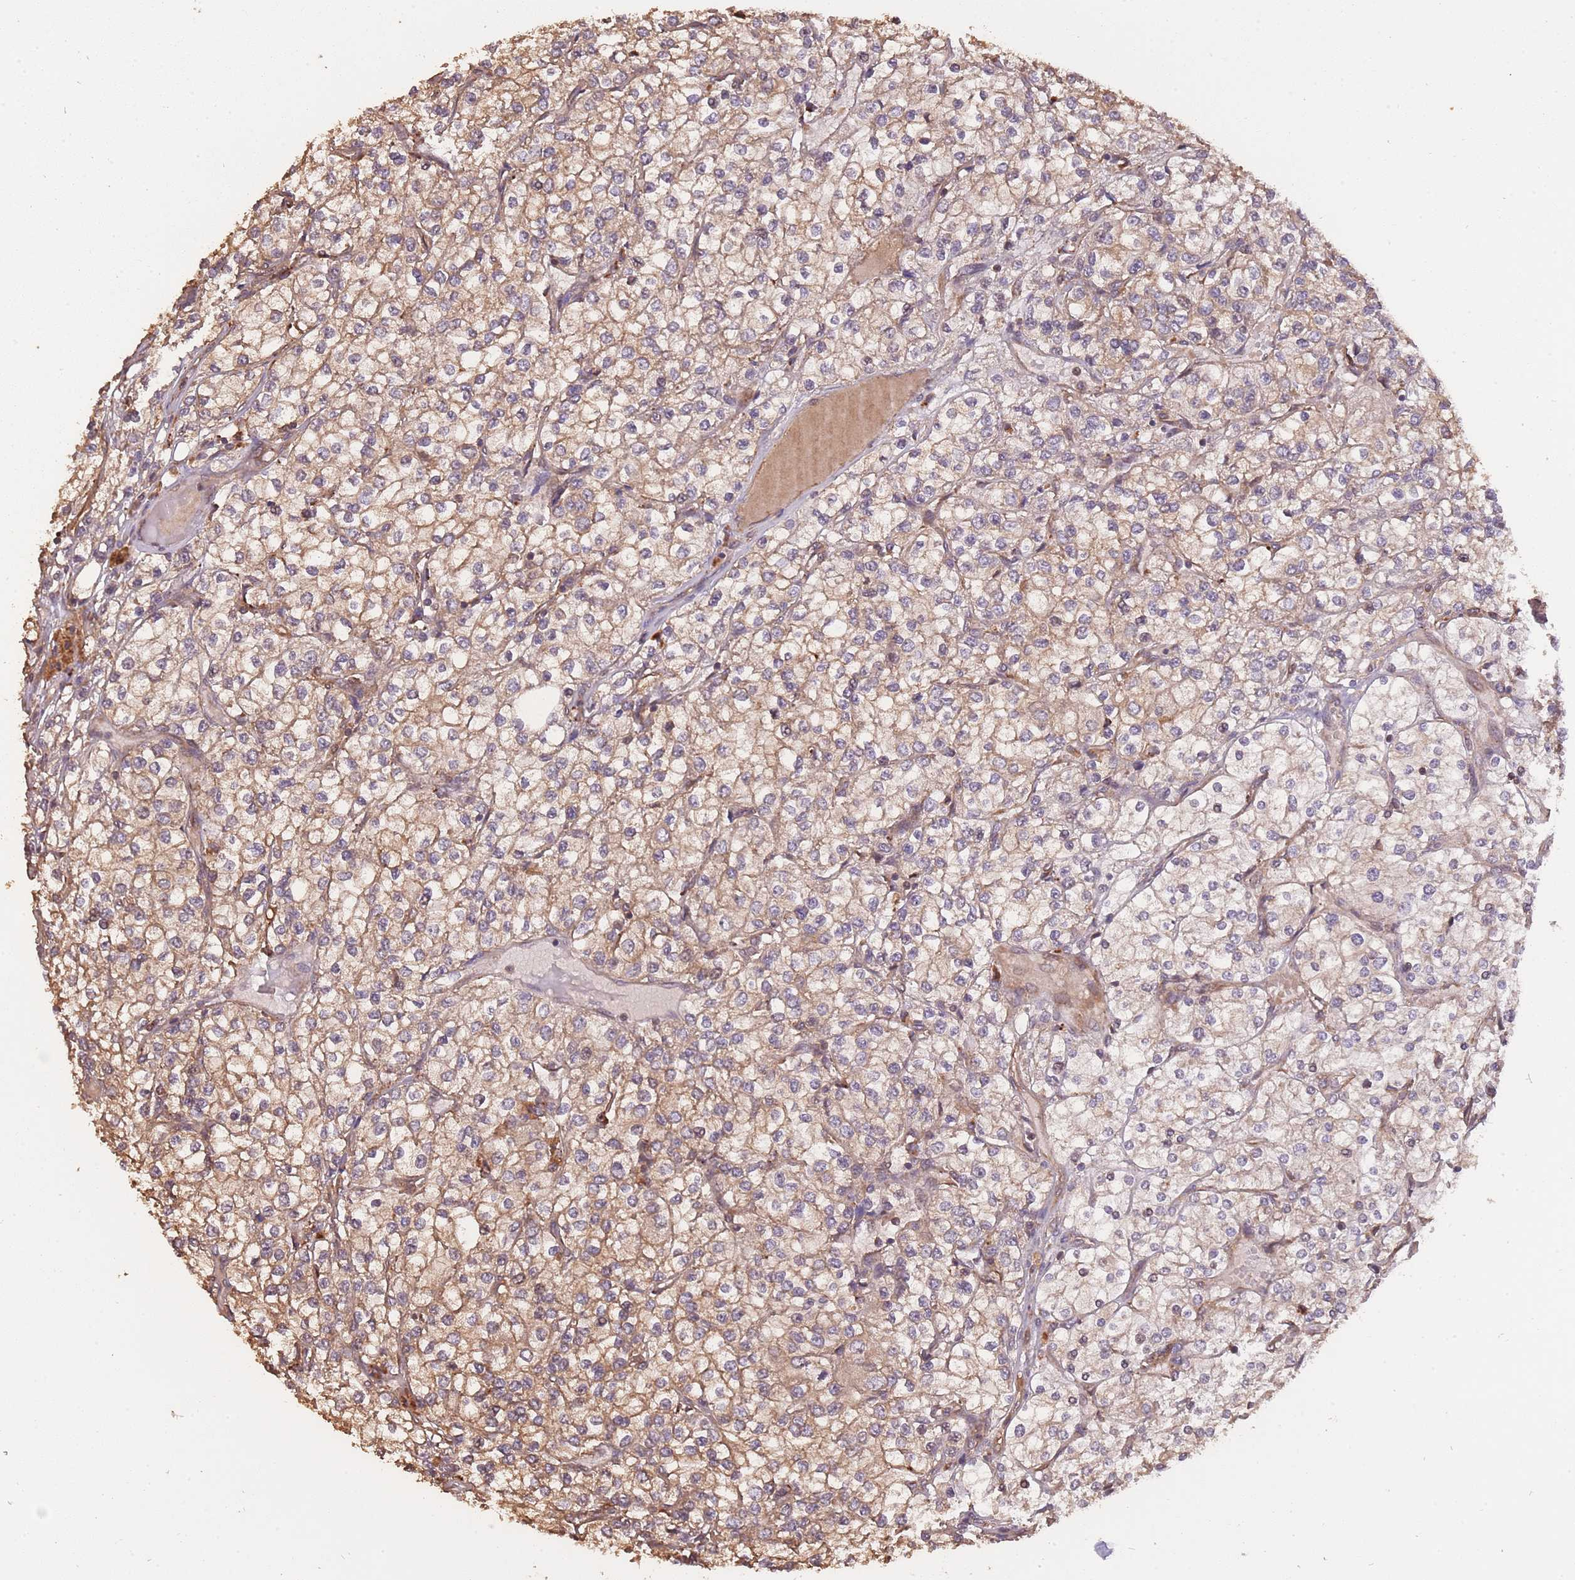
{"staining": {"intensity": "weak", "quantity": "25%-75%", "location": "cytoplasmic/membranous"}, "tissue": "renal cancer", "cell_type": "Tumor cells", "image_type": "cancer", "snomed": [{"axis": "morphology", "description": "Adenocarcinoma, NOS"}, {"axis": "topography", "description": "Kidney"}], "caption": "A high-resolution image shows IHC staining of adenocarcinoma (renal), which exhibits weak cytoplasmic/membranous staining in about 25%-75% of tumor cells.", "gene": "ARMH3", "patient": {"sex": "male", "age": 80}}